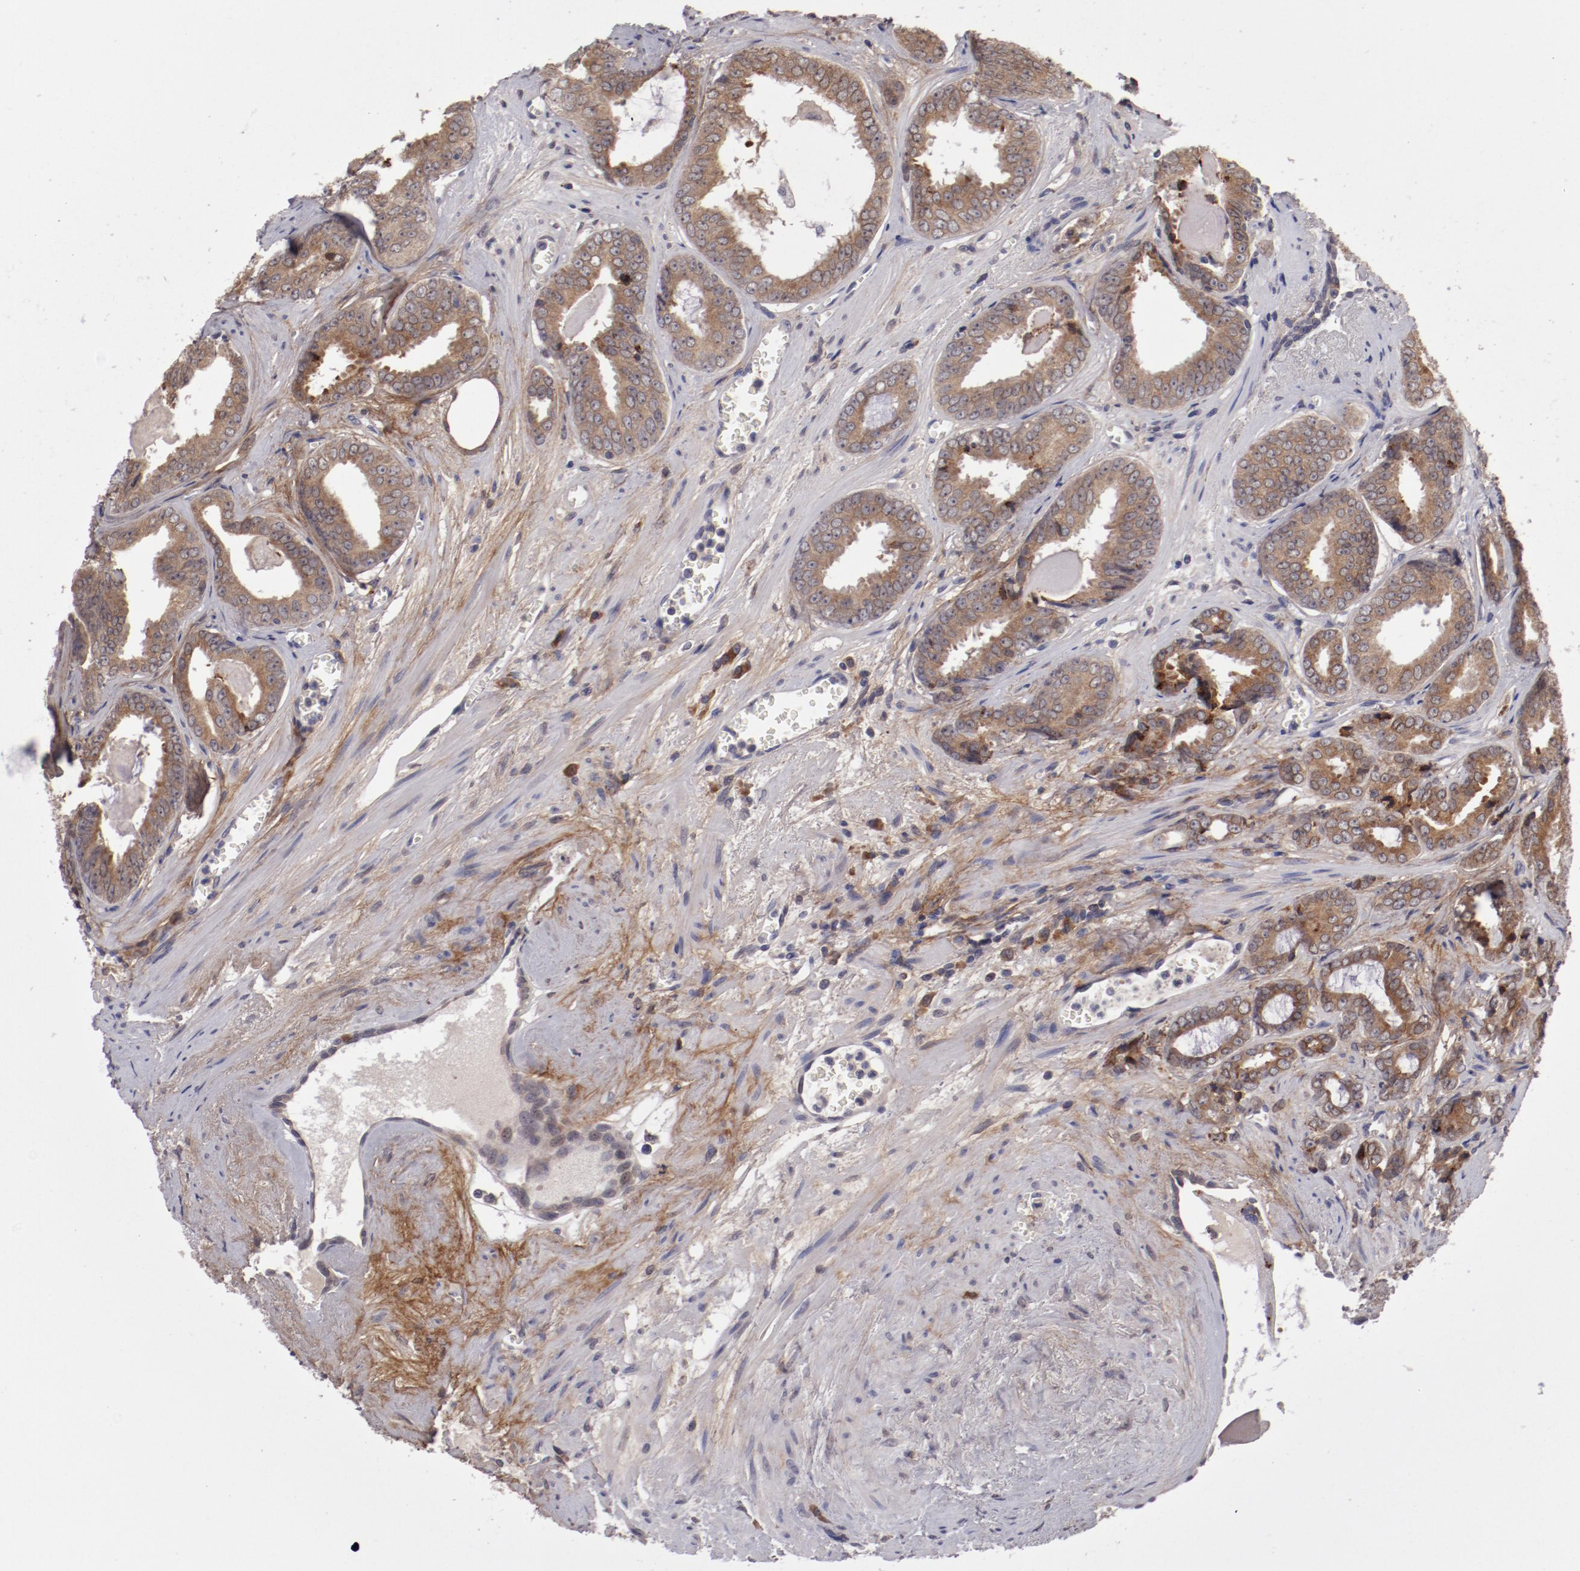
{"staining": {"intensity": "moderate", "quantity": ">75%", "location": "cytoplasmic/membranous"}, "tissue": "prostate cancer", "cell_type": "Tumor cells", "image_type": "cancer", "snomed": [{"axis": "morphology", "description": "Adenocarcinoma, Medium grade"}, {"axis": "topography", "description": "Prostate"}], "caption": "Human medium-grade adenocarcinoma (prostate) stained with a brown dye displays moderate cytoplasmic/membranous positive expression in about >75% of tumor cells.", "gene": "IL12A", "patient": {"sex": "male", "age": 79}}